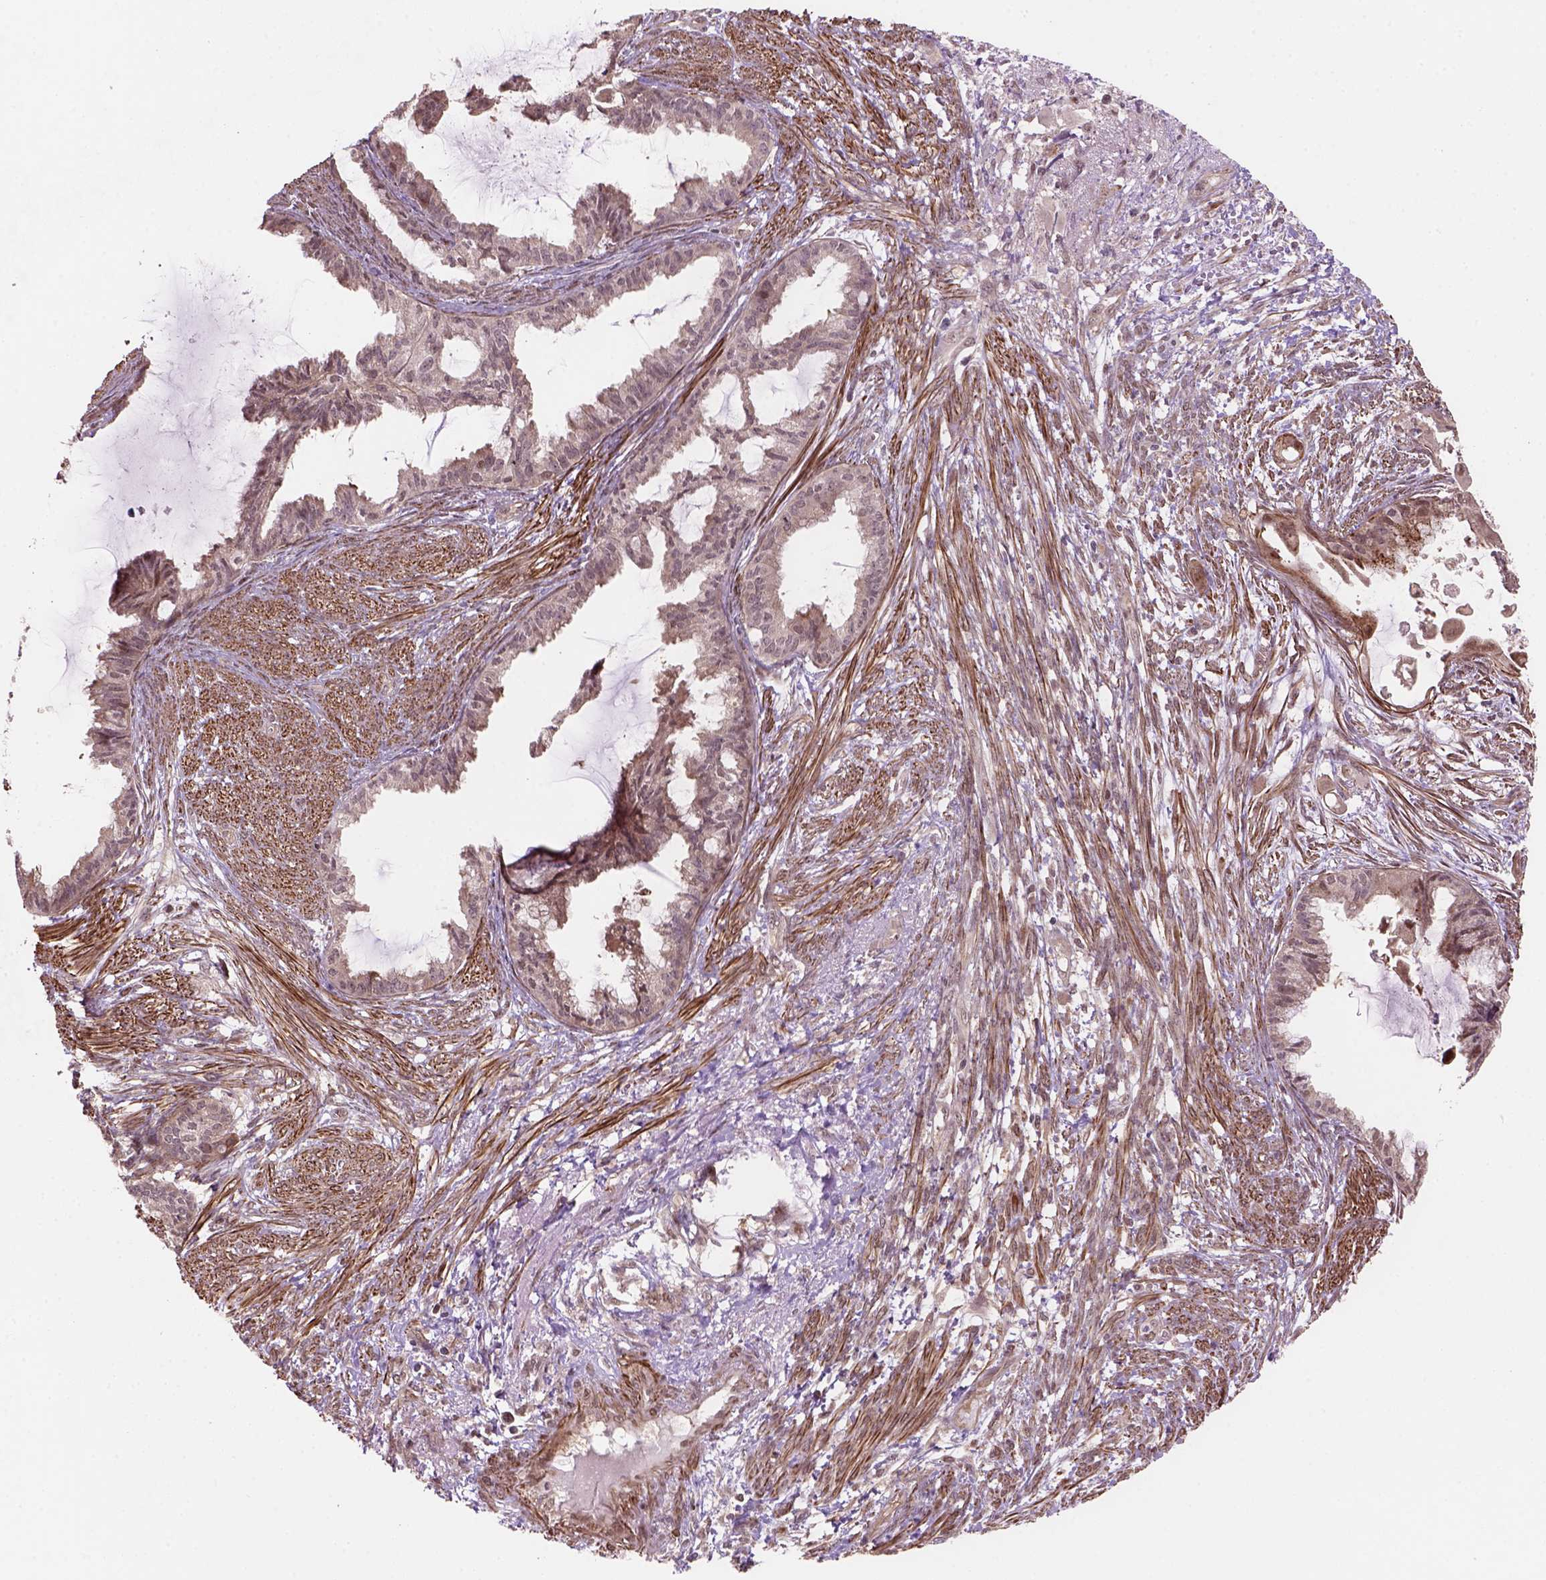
{"staining": {"intensity": "weak", "quantity": ">75%", "location": "cytoplasmic/membranous,nuclear"}, "tissue": "endometrial cancer", "cell_type": "Tumor cells", "image_type": "cancer", "snomed": [{"axis": "morphology", "description": "Adenocarcinoma, NOS"}, {"axis": "topography", "description": "Endometrium"}], "caption": "Protein expression analysis of endometrial cancer (adenocarcinoma) shows weak cytoplasmic/membranous and nuclear staining in about >75% of tumor cells.", "gene": "PSMD11", "patient": {"sex": "female", "age": 86}}